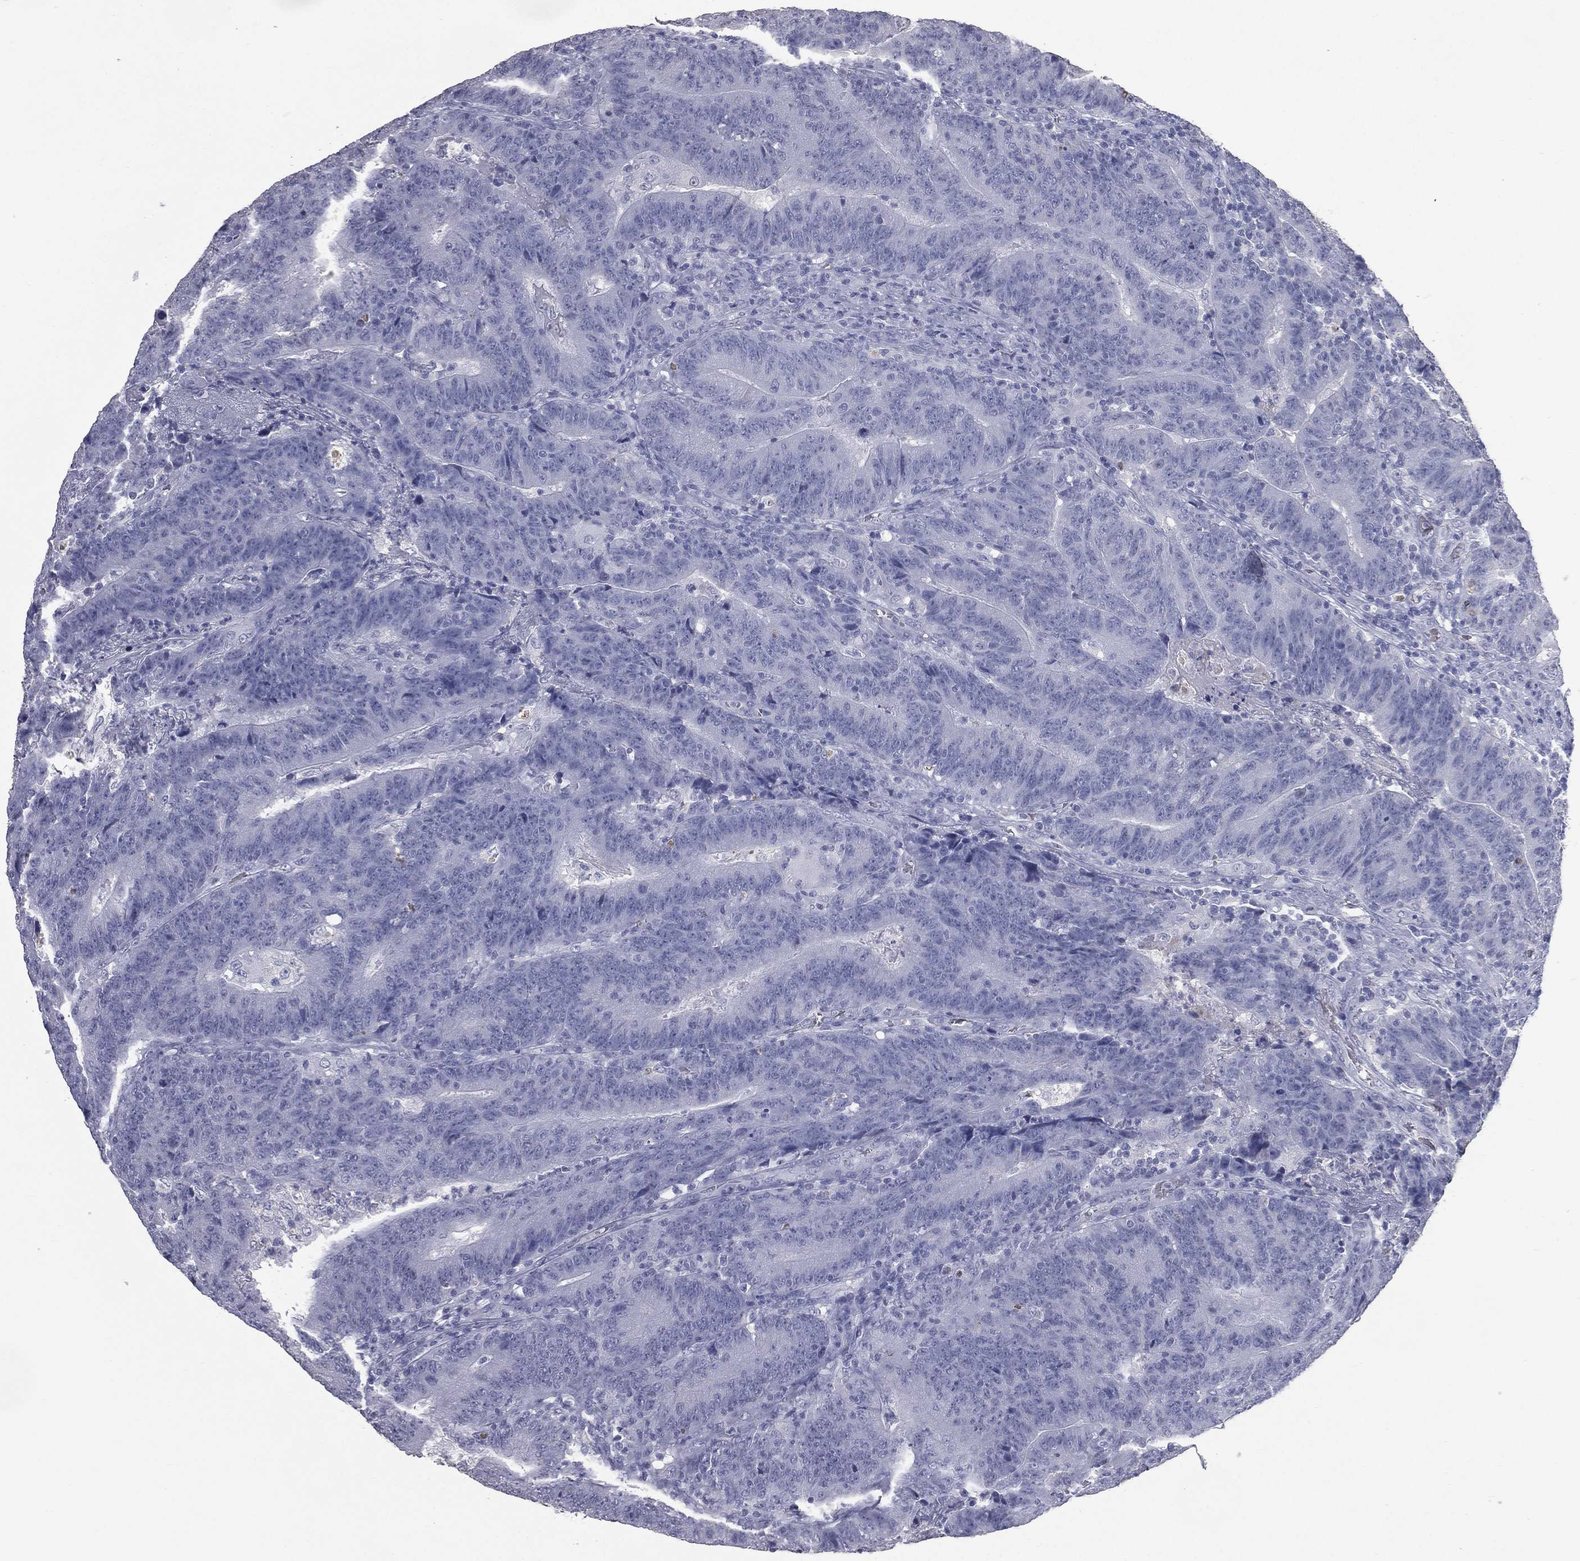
{"staining": {"intensity": "negative", "quantity": "none", "location": "none"}, "tissue": "colorectal cancer", "cell_type": "Tumor cells", "image_type": "cancer", "snomed": [{"axis": "morphology", "description": "Adenocarcinoma, NOS"}, {"axis": "topography", "description": "Colon"}], "caption": "There is no significant expression in tumor cells of colorectal adenocarcinoma. (DAB (3,3'-diaminobenzidine) immunohistochemistry (IHC) visualized using brightfield microscopy, high magnification).", "gene": "ESX1", "patient": {"sex": "female", "age": 75}}